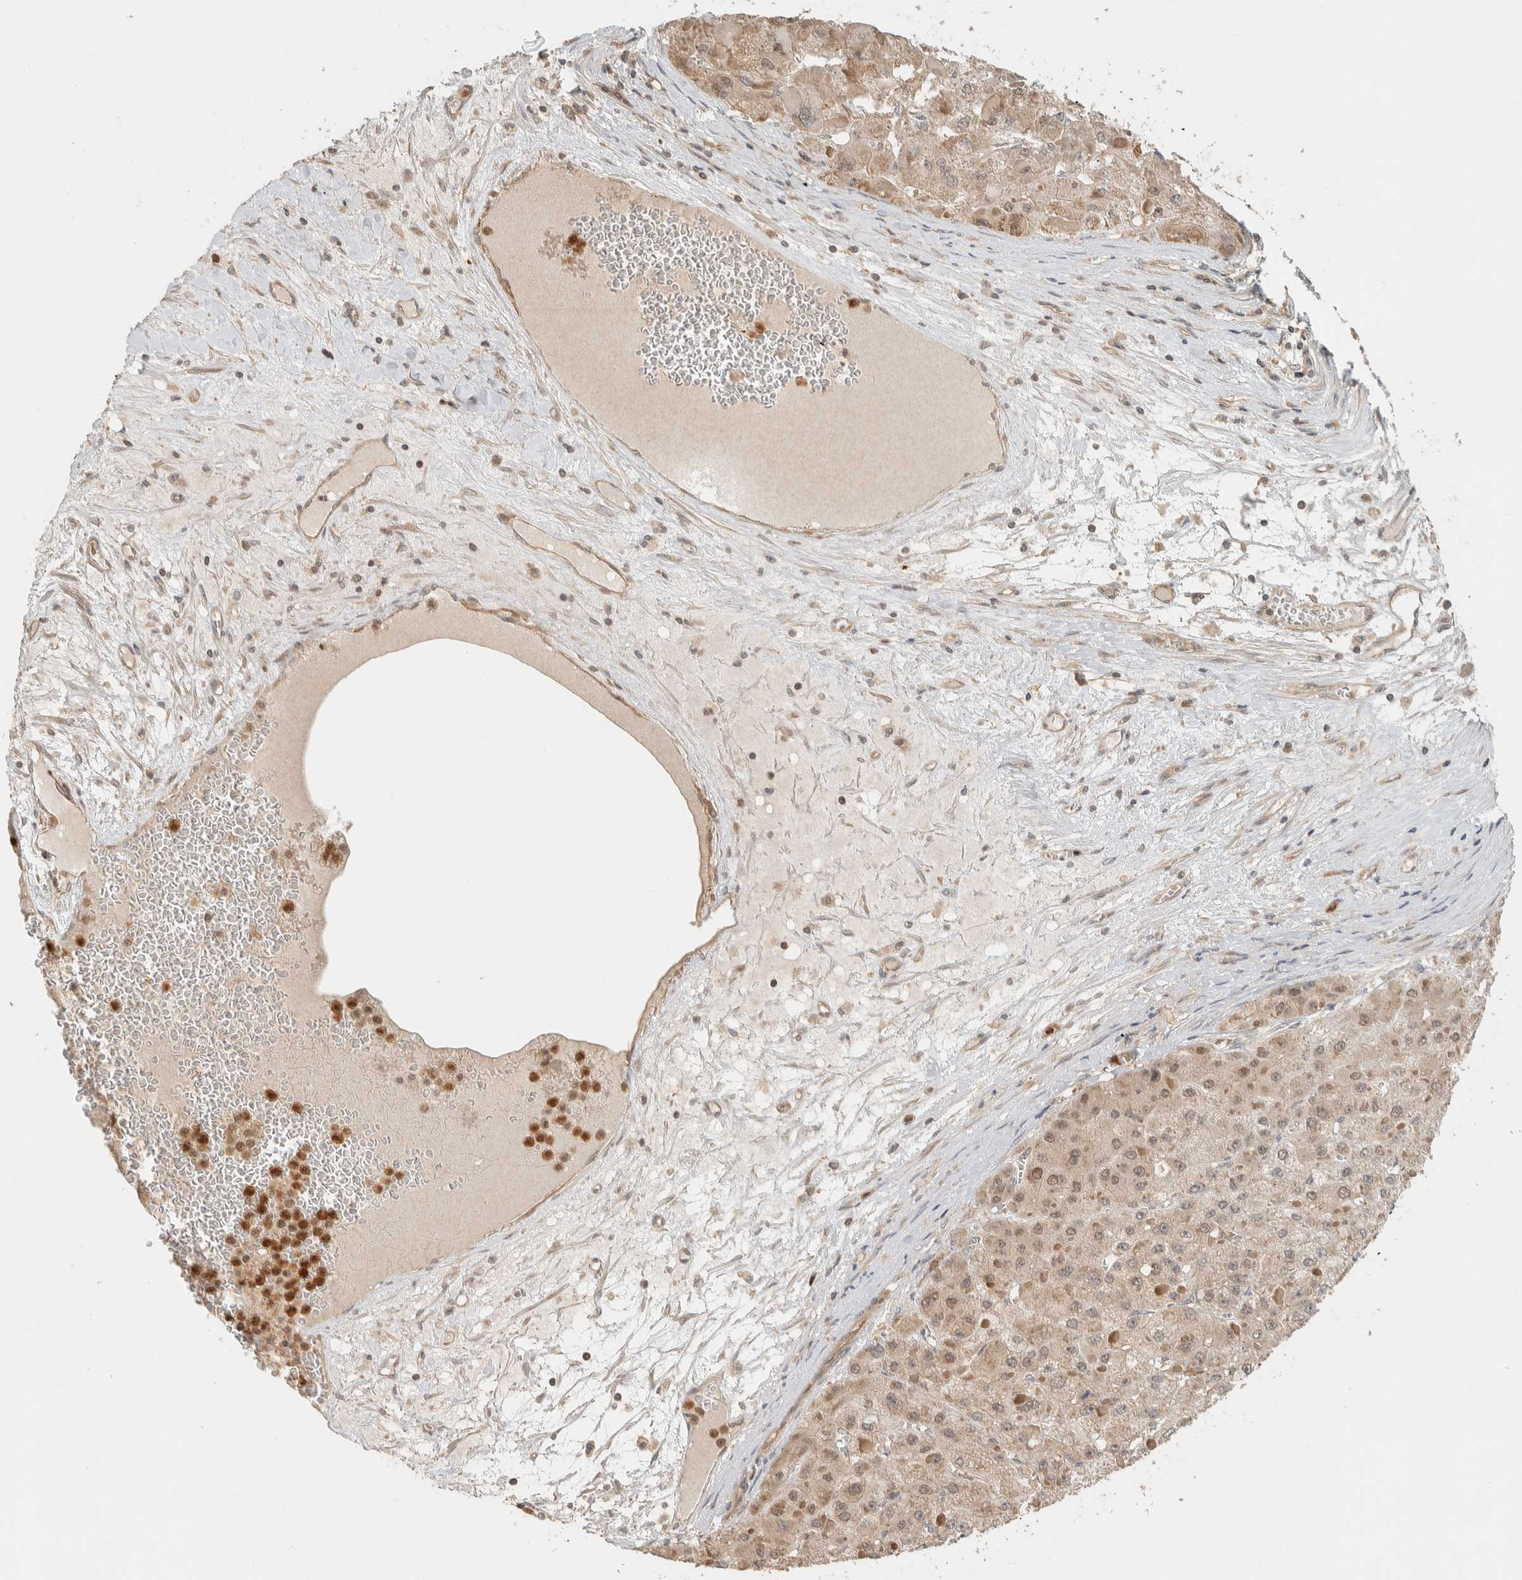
{"staining": {"intensity": "moderate", "quantity": ">75%", "location": "cytoplasmic/membranous,nuclear"}, "tissue": "liver cancer", "cell_type": "Tumor cells", "image_type": "cancer", "snomed": [{"axis": "morphology", "description": "Carcinoma, Hepatocellular, NOS"}, {"axis": "topography", "description": "Liver"}], "caption": "A photomicrograph of human hepatocellular carcinoma (liver) stained for a protein displays moderate cytoplasmic/membranous and nuclear brown staining in tumor cells.", "gene": "ADSS2", "patient": {"sex": "female", "age": 73}}